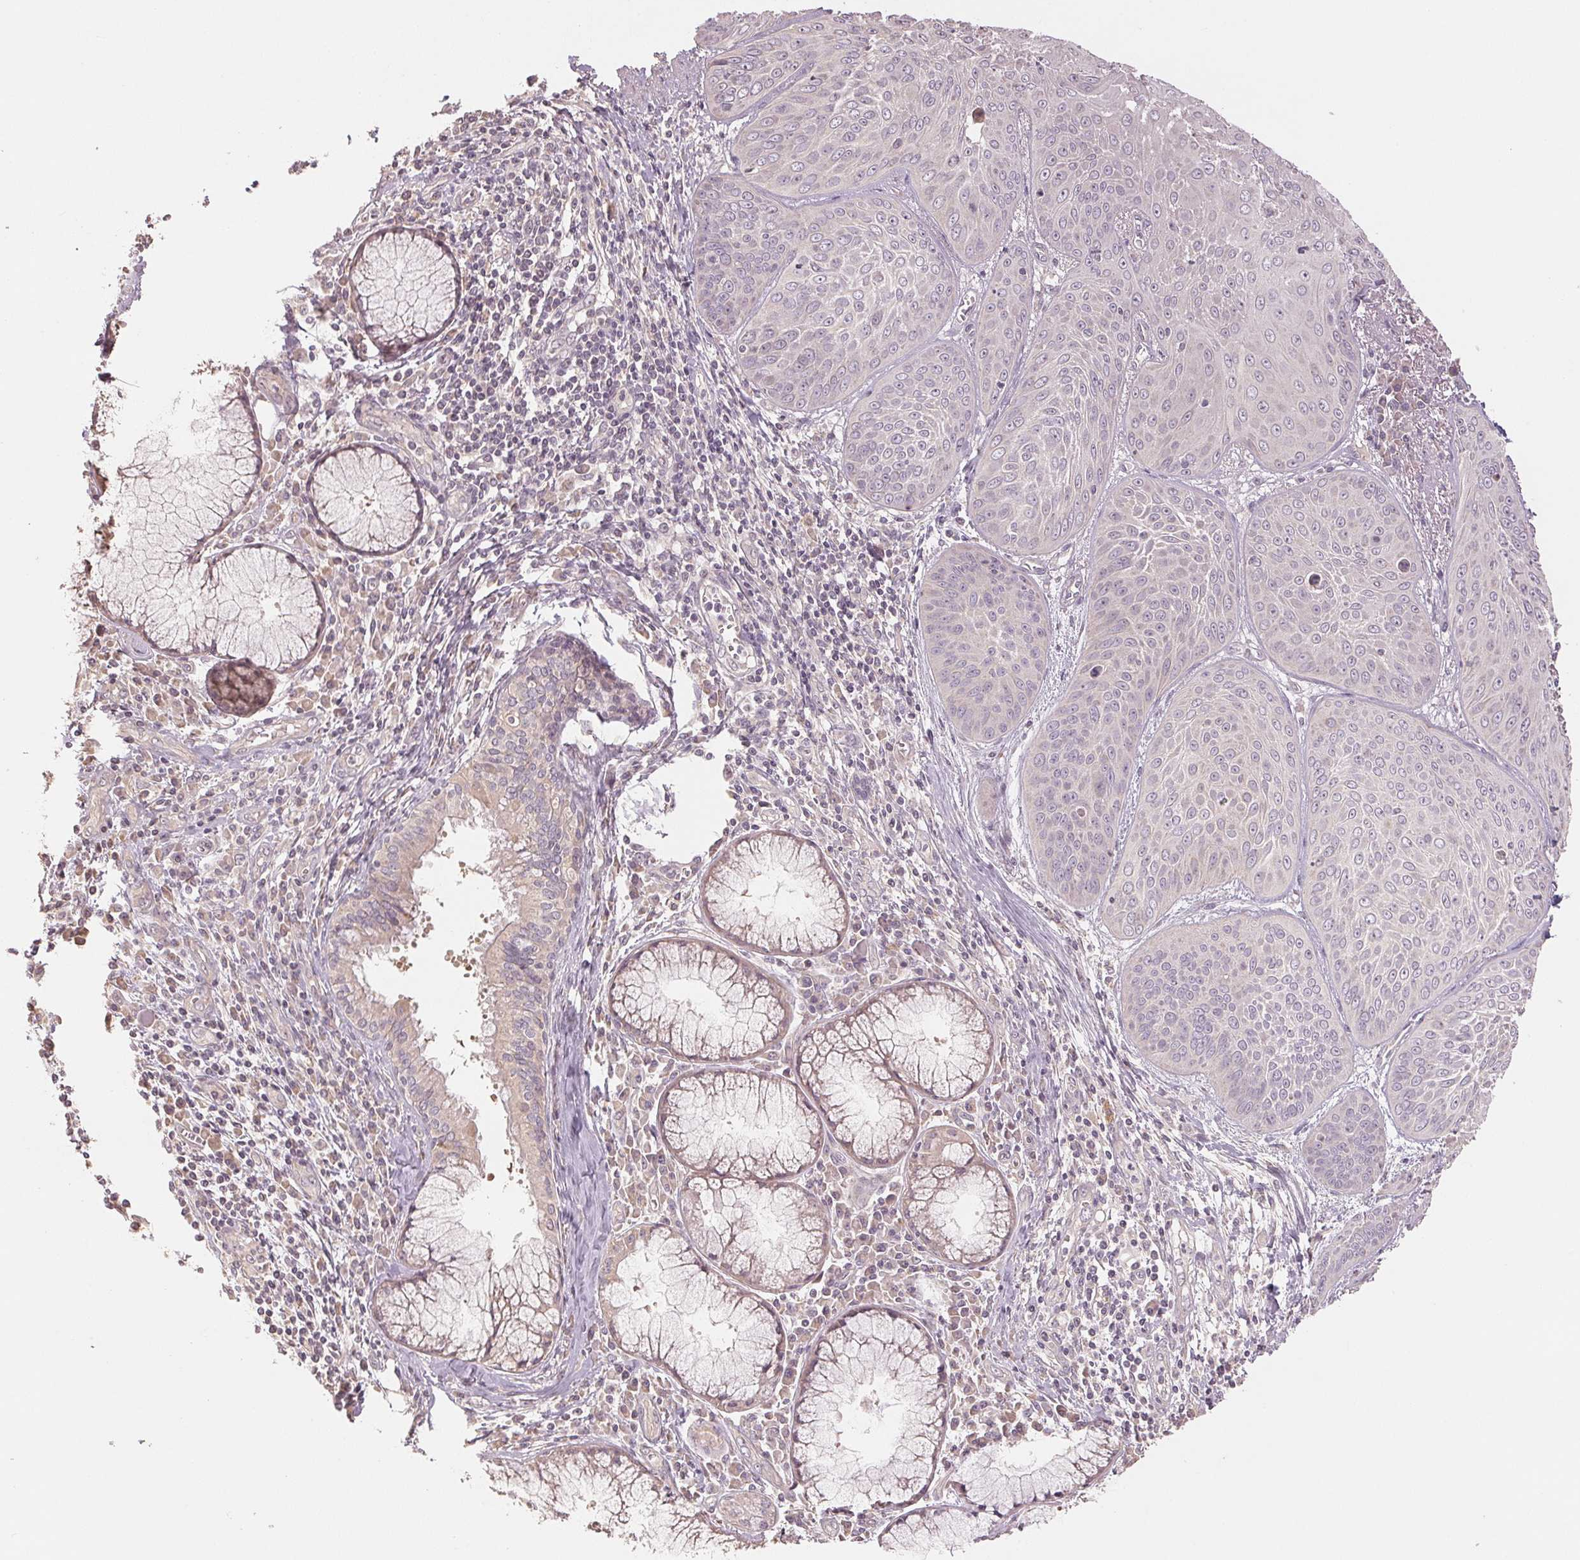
{"staining": {"intensity": "negative", "quantity": "none", "location": "none"}, "tissue": "lung cancer", "cell_type": "Tumor cells", "image_type": "cancer", "snomed": [{"axis": "morphology", "description": "Squamous cell carcinoma, NOS"}, {"axis": "topography", "description": "Lung"}], "caption": "The photomicrograph displays no significant positivity in tumor cells of squamous cell carcinoma (lung).", "gene": "COX14", "patient": {"sex": "male", "age": 74}}